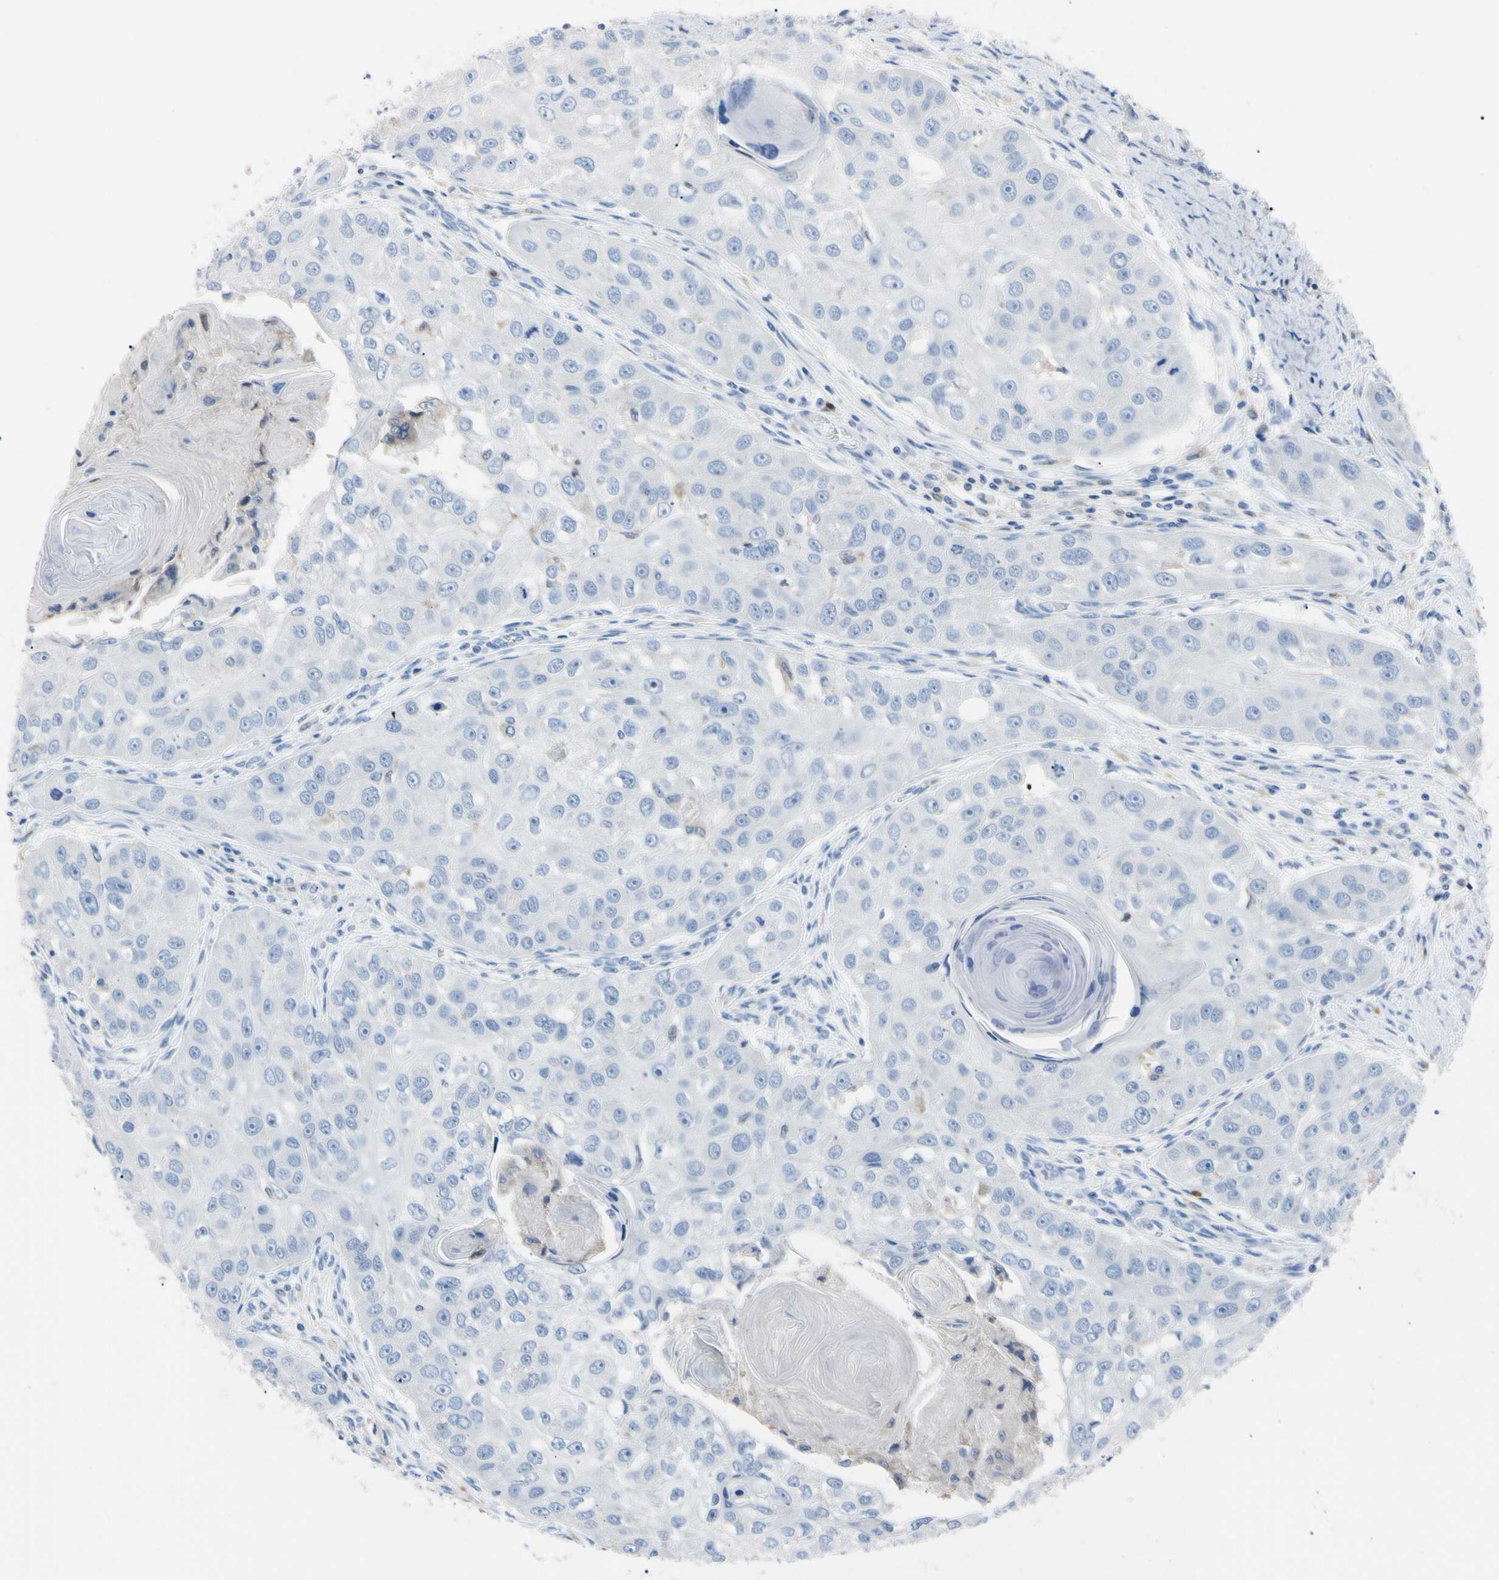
{"staining": {"intensity": "negative", "quantity": "none", "location": "none"}, "tissue": "head and neck cancer", "cell_type": "Tumor cells", "image_type": "cancer", "snomed": [{"axis": "morphology", "description": "Normal tissue, NOS"}, {"axis": "morphology", "description": "Squamous cell carcinoma, NOS"}, {"axis": "topography", "description": "Skeletal muscle"}, {"axis": "topography", "description": "Head-Neck"}], "caption": "High magnification brightfield microscopy of squamous cell carcinoma (head and neck) stained with DAB (brown) and counterstained with hematoxylin (blue): tumor cells show no significant positivity.", "gene": "NCF4", "patient": {"sex": "male", "age": 51}}